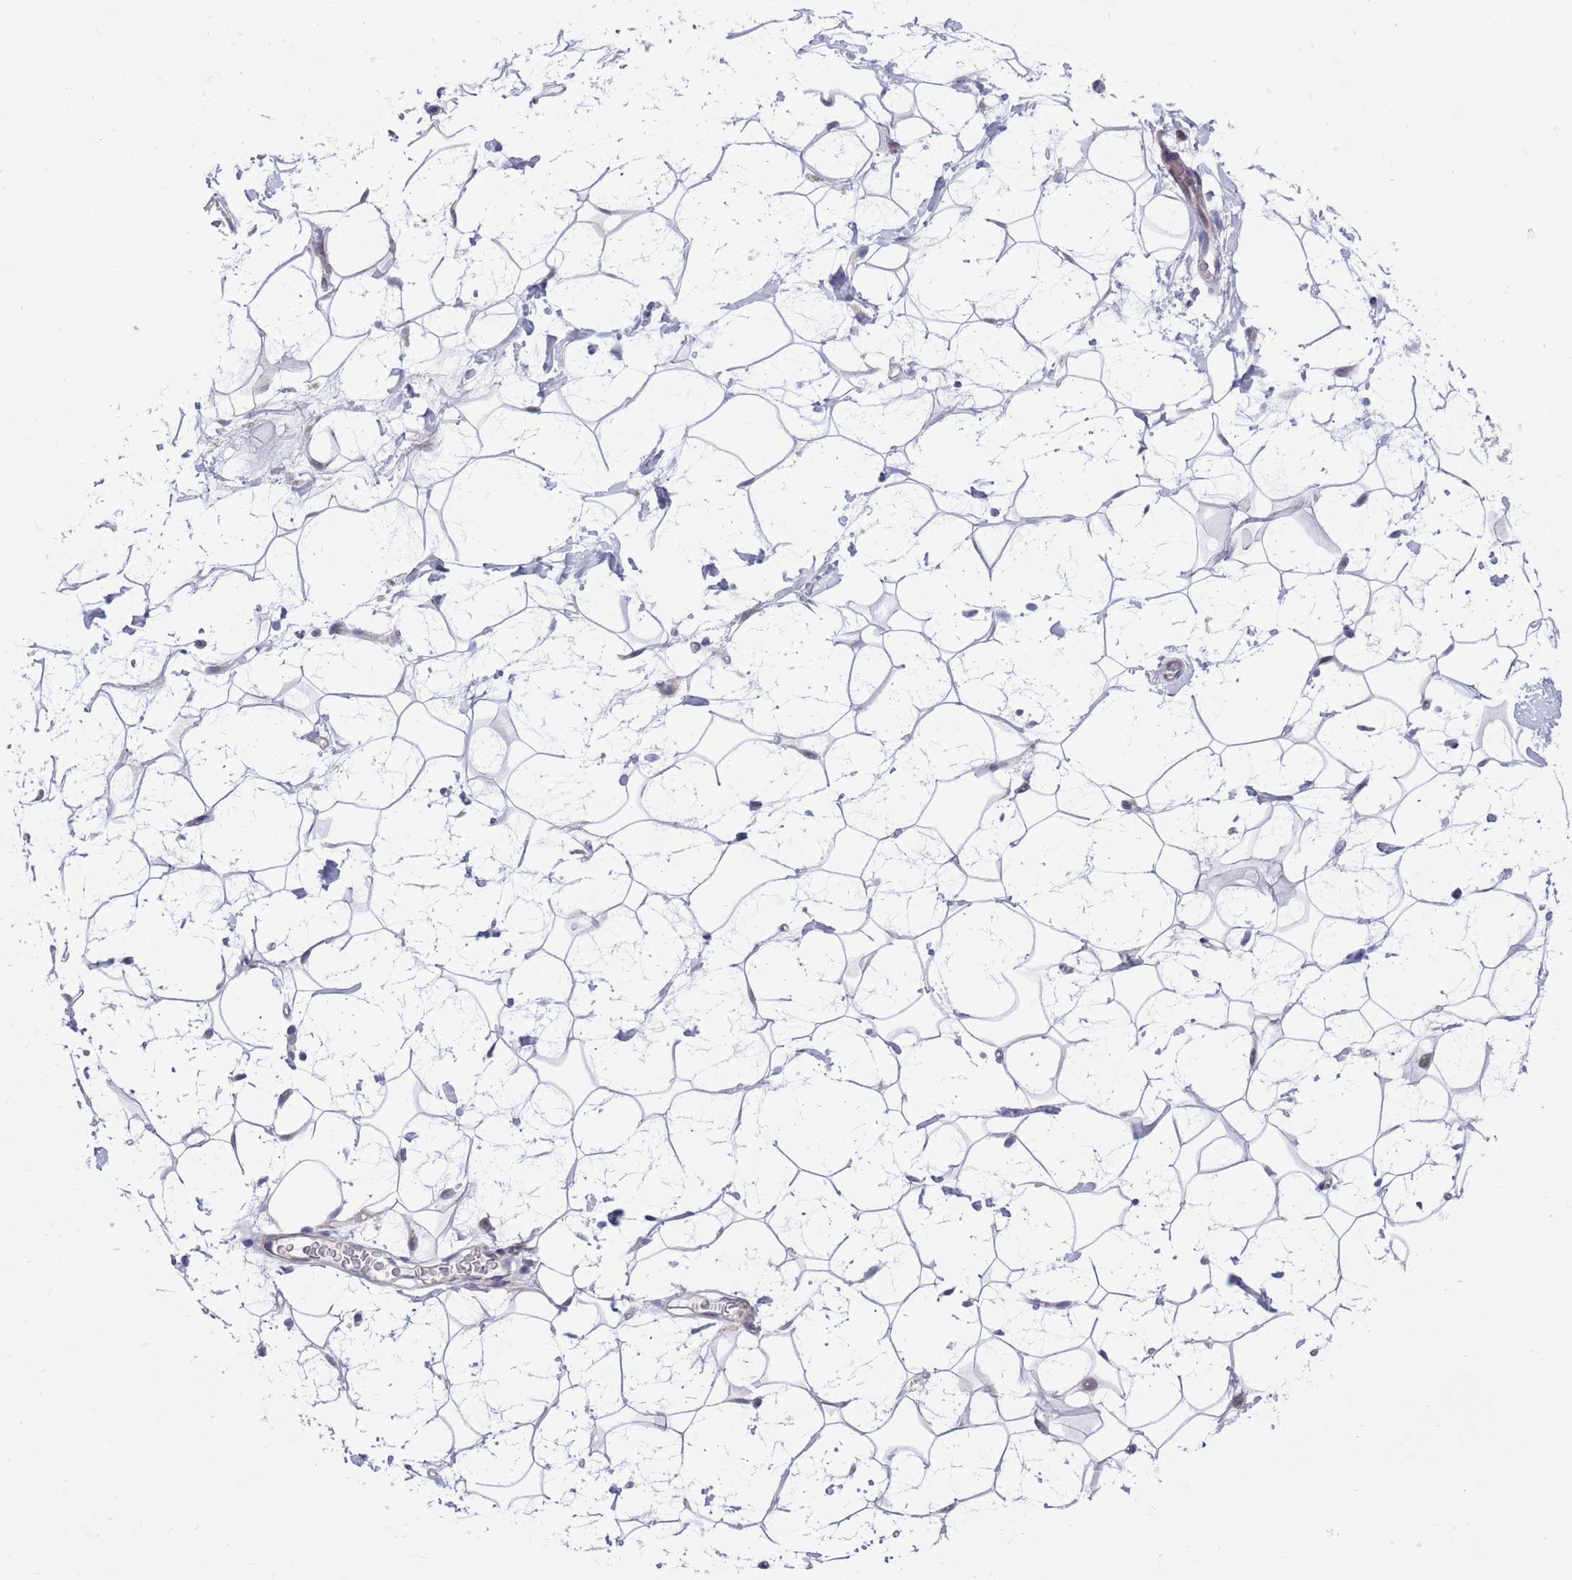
{"staining": {"intensity": "moderate", "quantity": "<25%", "location": "cytoplasmic/membranous"}, "tissue": "adipose tissue", "cell_type": "Adipocytes", "image_type": "normal", "snomed": [{"axis": "morphology", "description": "Normal tissue, NOS"}, {"axis": "topography", "description": "Breast"}], "caption": "High-power microscopy captured an immunohistochemistry (IHC) image of unremarkable adipose tissue, revealing moderate cytoplasmic/membranous positivity in about <25% of adipocytes.", "gene": "KLHL29", "patient": {"sex": "female", "age": 26}}